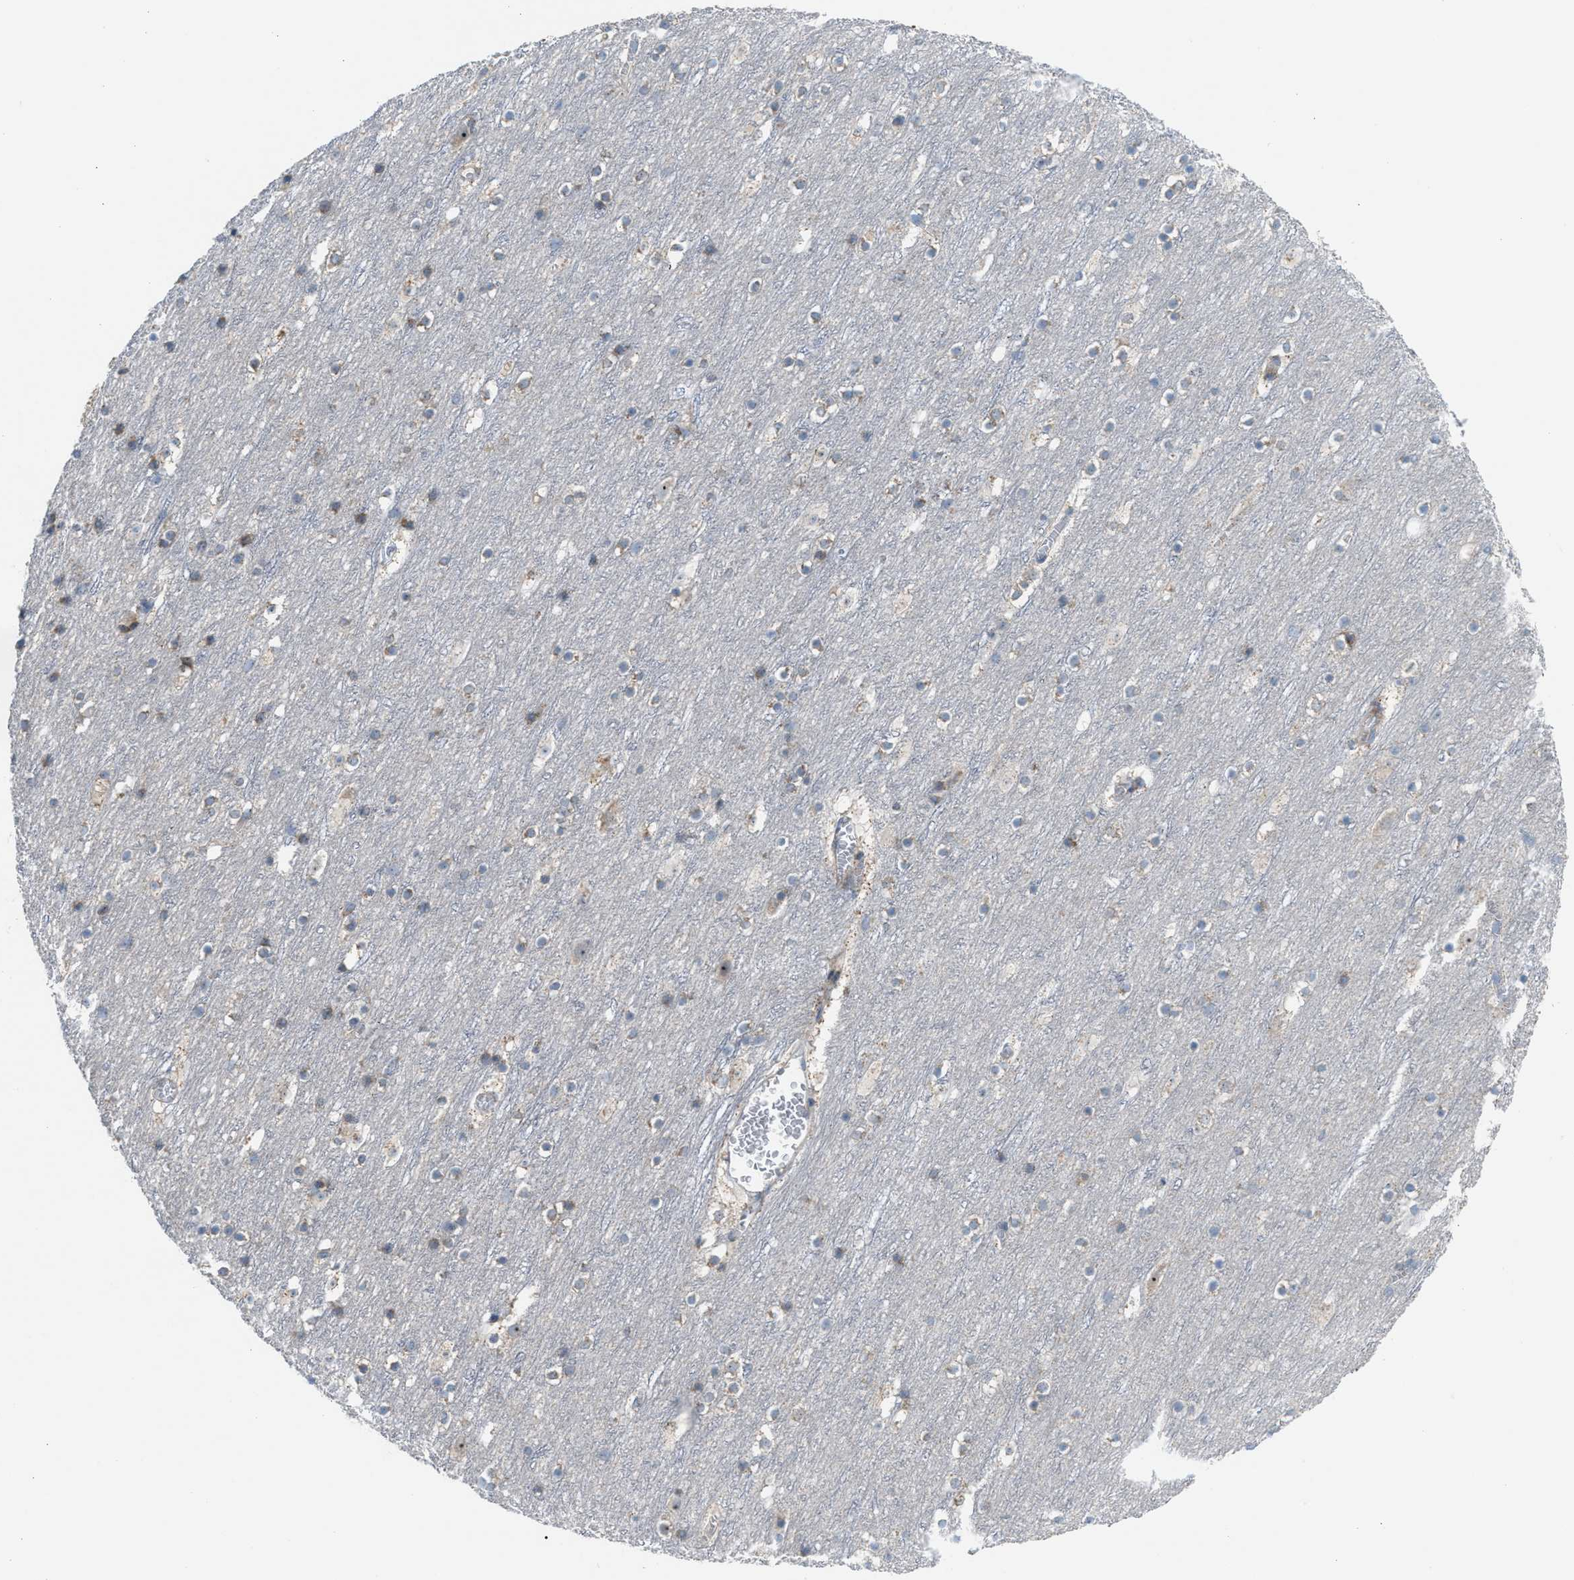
{"staining": {"intensity": "negative", "quantity": "none", "location": "none"}, "tissue": "cerebral cortex", "cell_type": "Endothelial cells", "image_type": "normal", "snomed": [{"axis": "morphology", "description": "Normal tissue, NOS"}, {"axis": "topography", "description": "Cerebral cortex"}], "caption": "Immunohistochemical staining of normal cerebral cortex exhibits no significant positivity in endothelial cells.", "gene": "TPH1", "patient": {"sex": "male", "age": 45}}